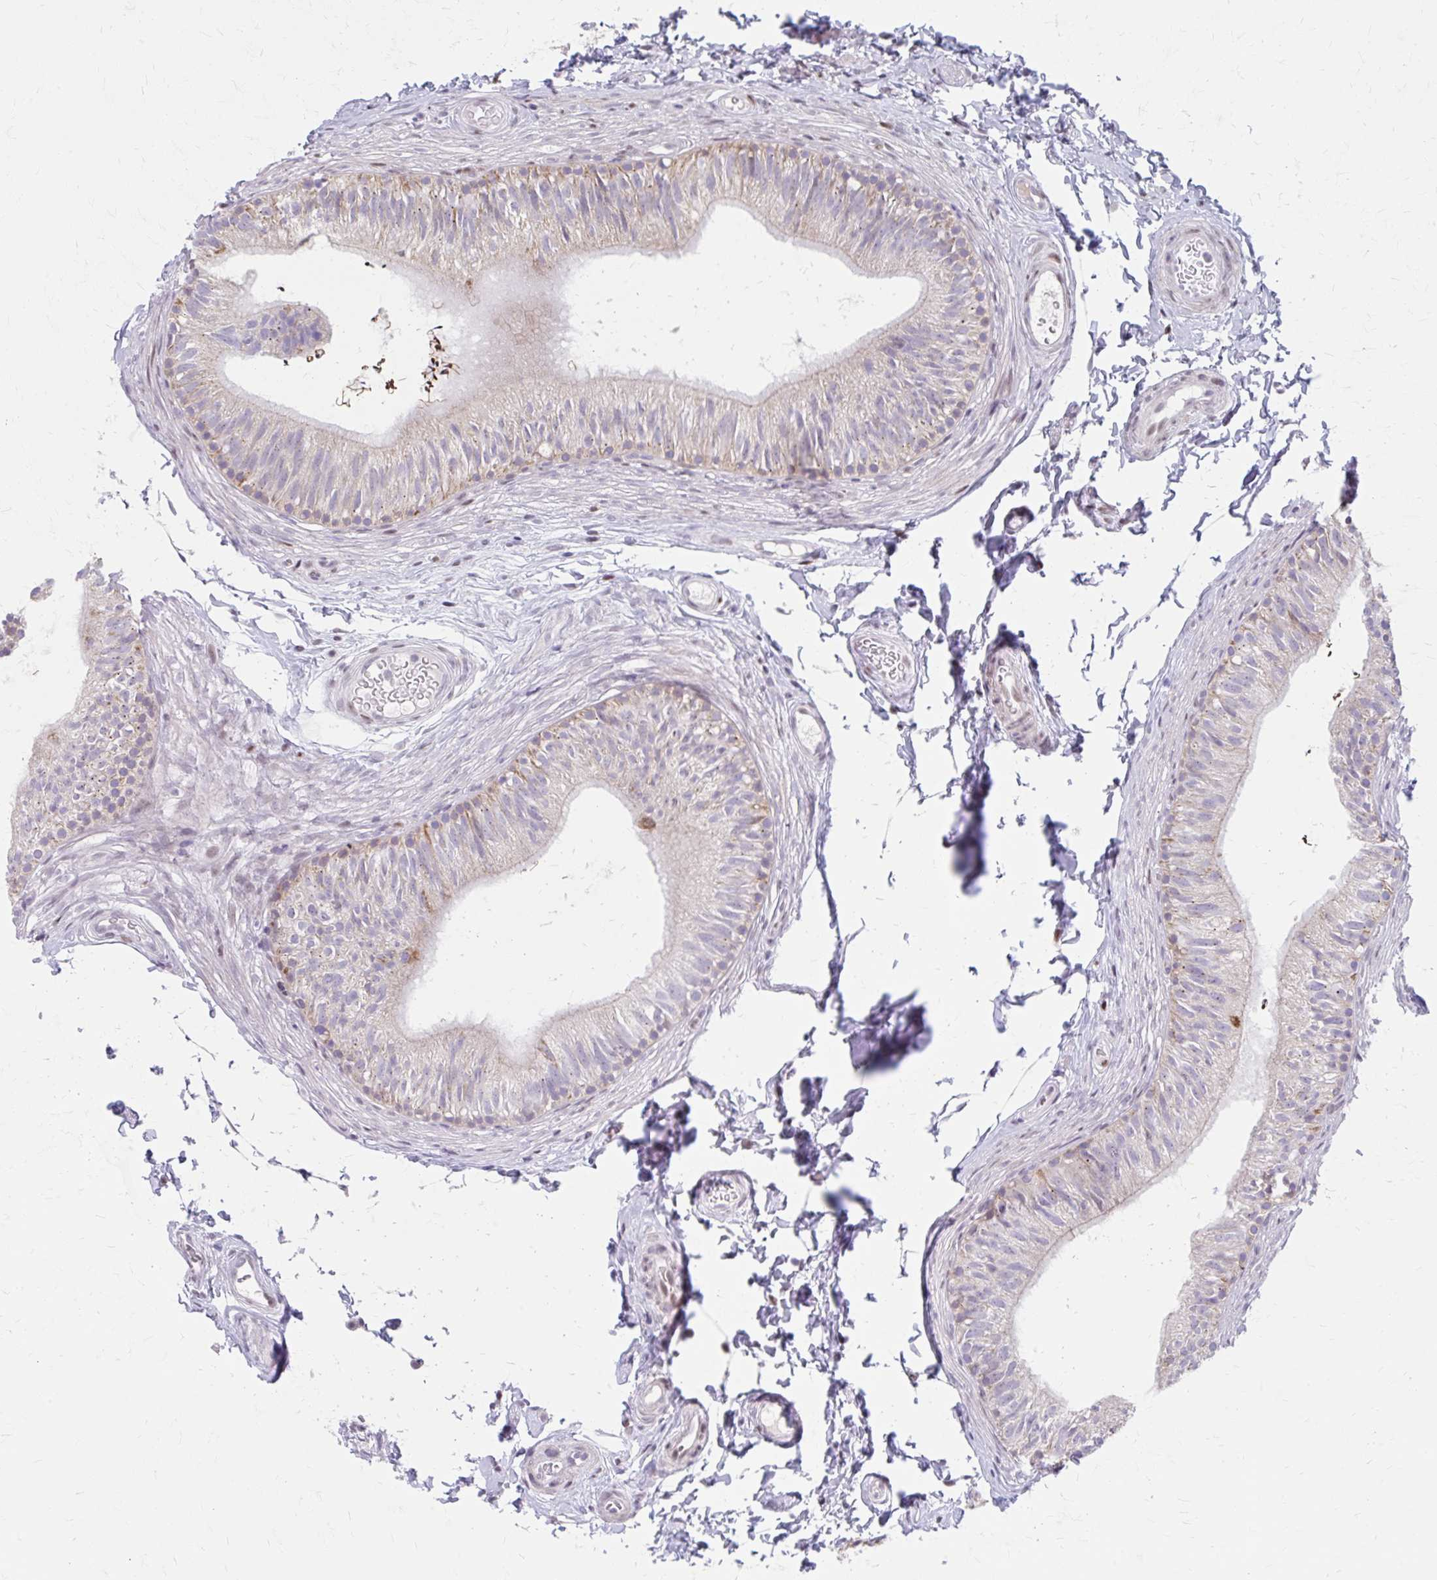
{"staining": {"intensity": "weak", "quantity": "<25%", "location": "cytoplasmic/membranous"}, "tissue": "epididymis", "cell_type": "Glandular cells", "image_type": "normal", "snomed": [{"axis": "morphology", "description": "Normal tissue, NOS"}, {"axis": "topography", "description": "Epididymis, spermatic cord, NOS"}, {"axis": "topography", "description": "Epididymis"}, {"axis": "topography", "description": "Peripheral nerve tissue"}], "caption": "Immunohistochemistry (IHC) histopathology image of benign epididymis stained for a protein (brown), which reveals no expression in glandular cells. (Brightfield microscopy of DAB IHC at high magnification).", "gene": "BEAN1", "patient": {"sex": "male", "age": 29}}